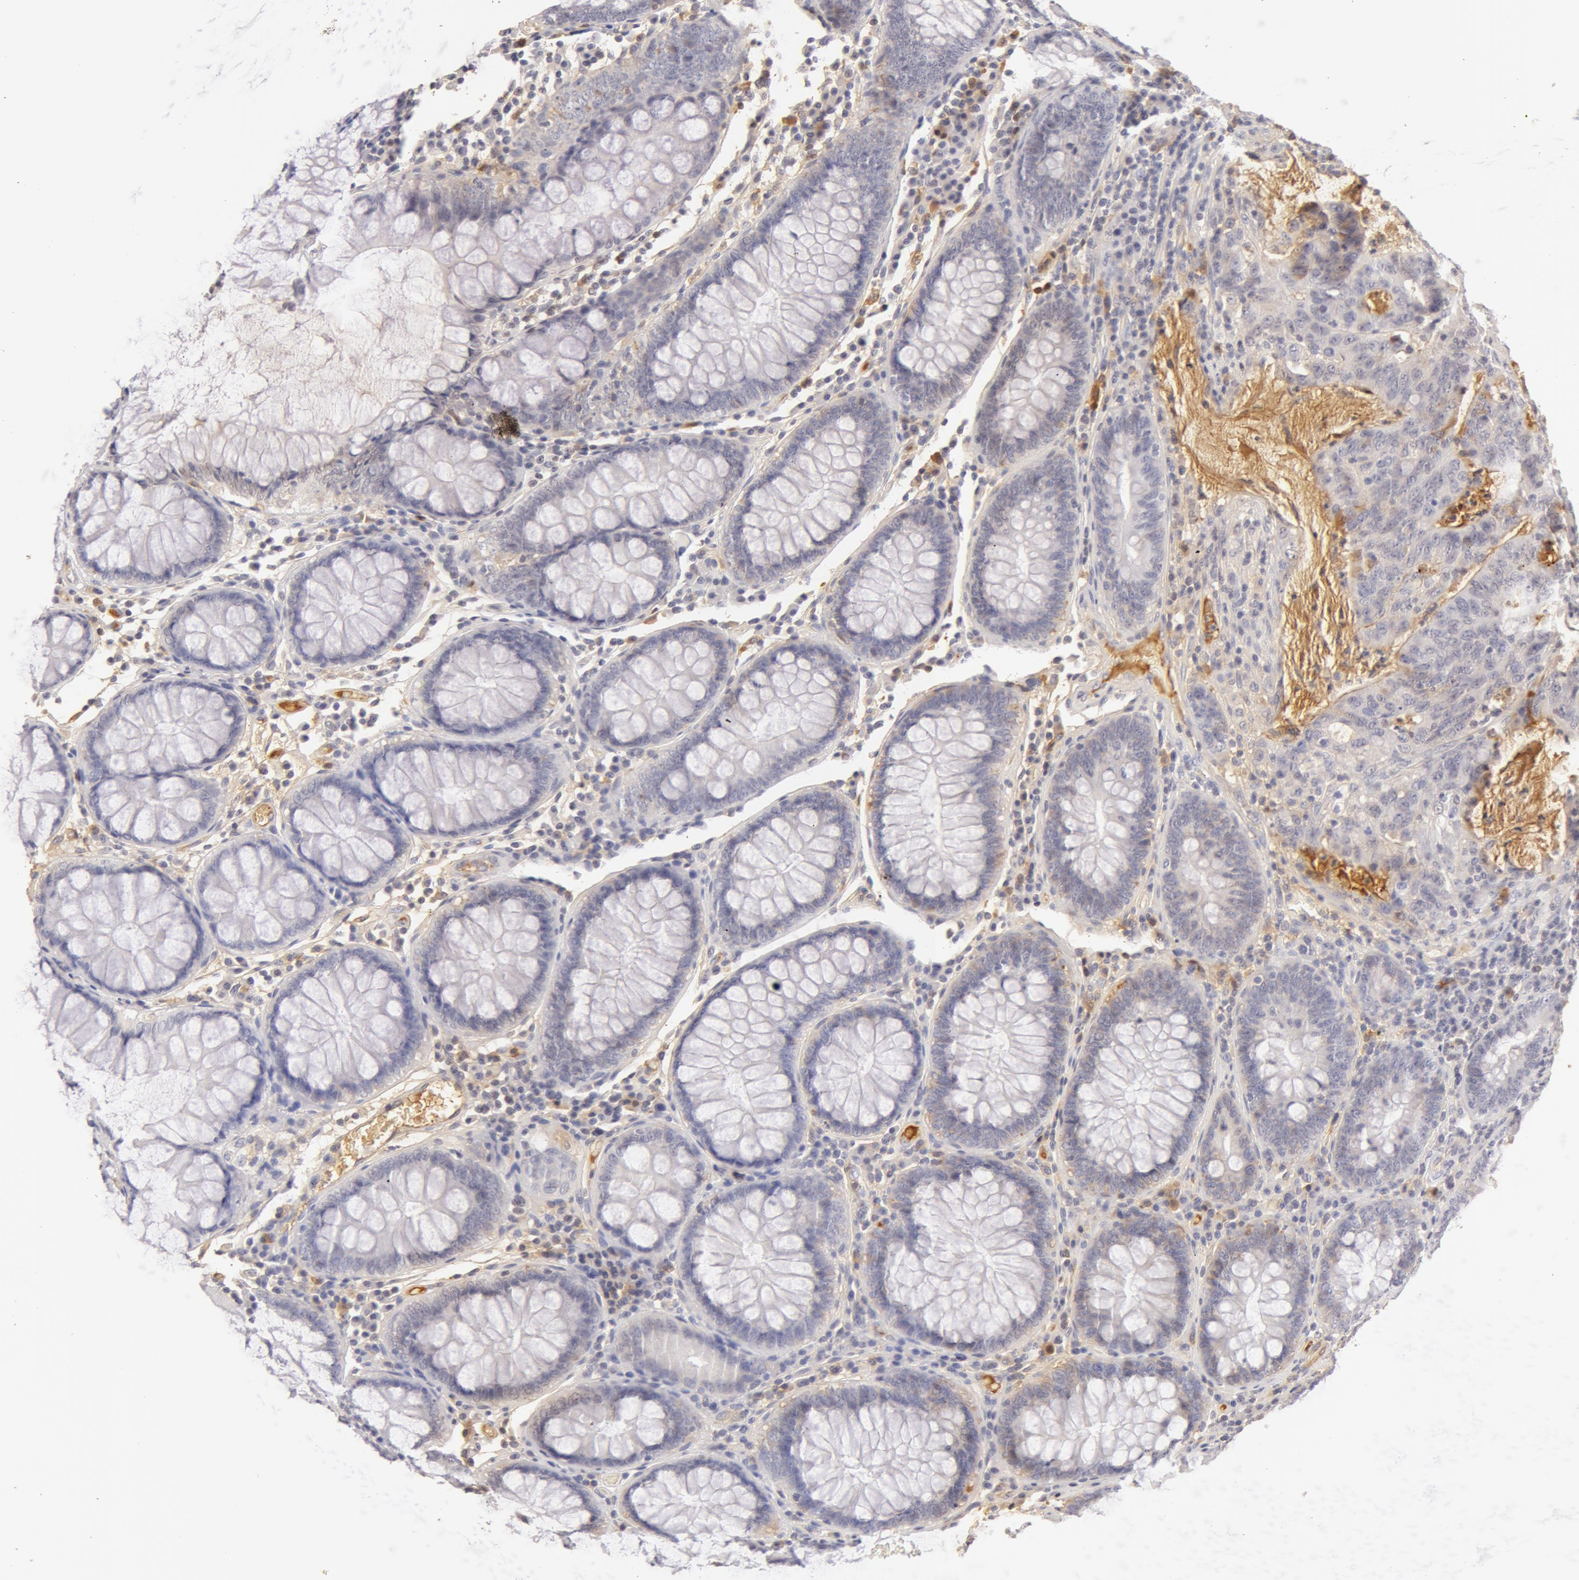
{"staining": {"intensity": "negative", "quantity": "none", "location": "none"}, "tissue": "colorectal cancer", "cell_type": "Tumor cells", "image_type": "cancer", "snomed": [{"axis": "morphology", "description": "Adenocarcinoma, NOS"}, {"axis": "topography", "description": "Colon"}], "caption": "High magnification brightfield microscopy of adenocarcinoma (colorectal) stained with DAB (3,3'-diaminobenzidine) (brown) and counterstained with hematoxylin (blue): tumor cells show no significant positivity.", "gene": "AHSG", "patient": {"sex": "male", "age": 54}}